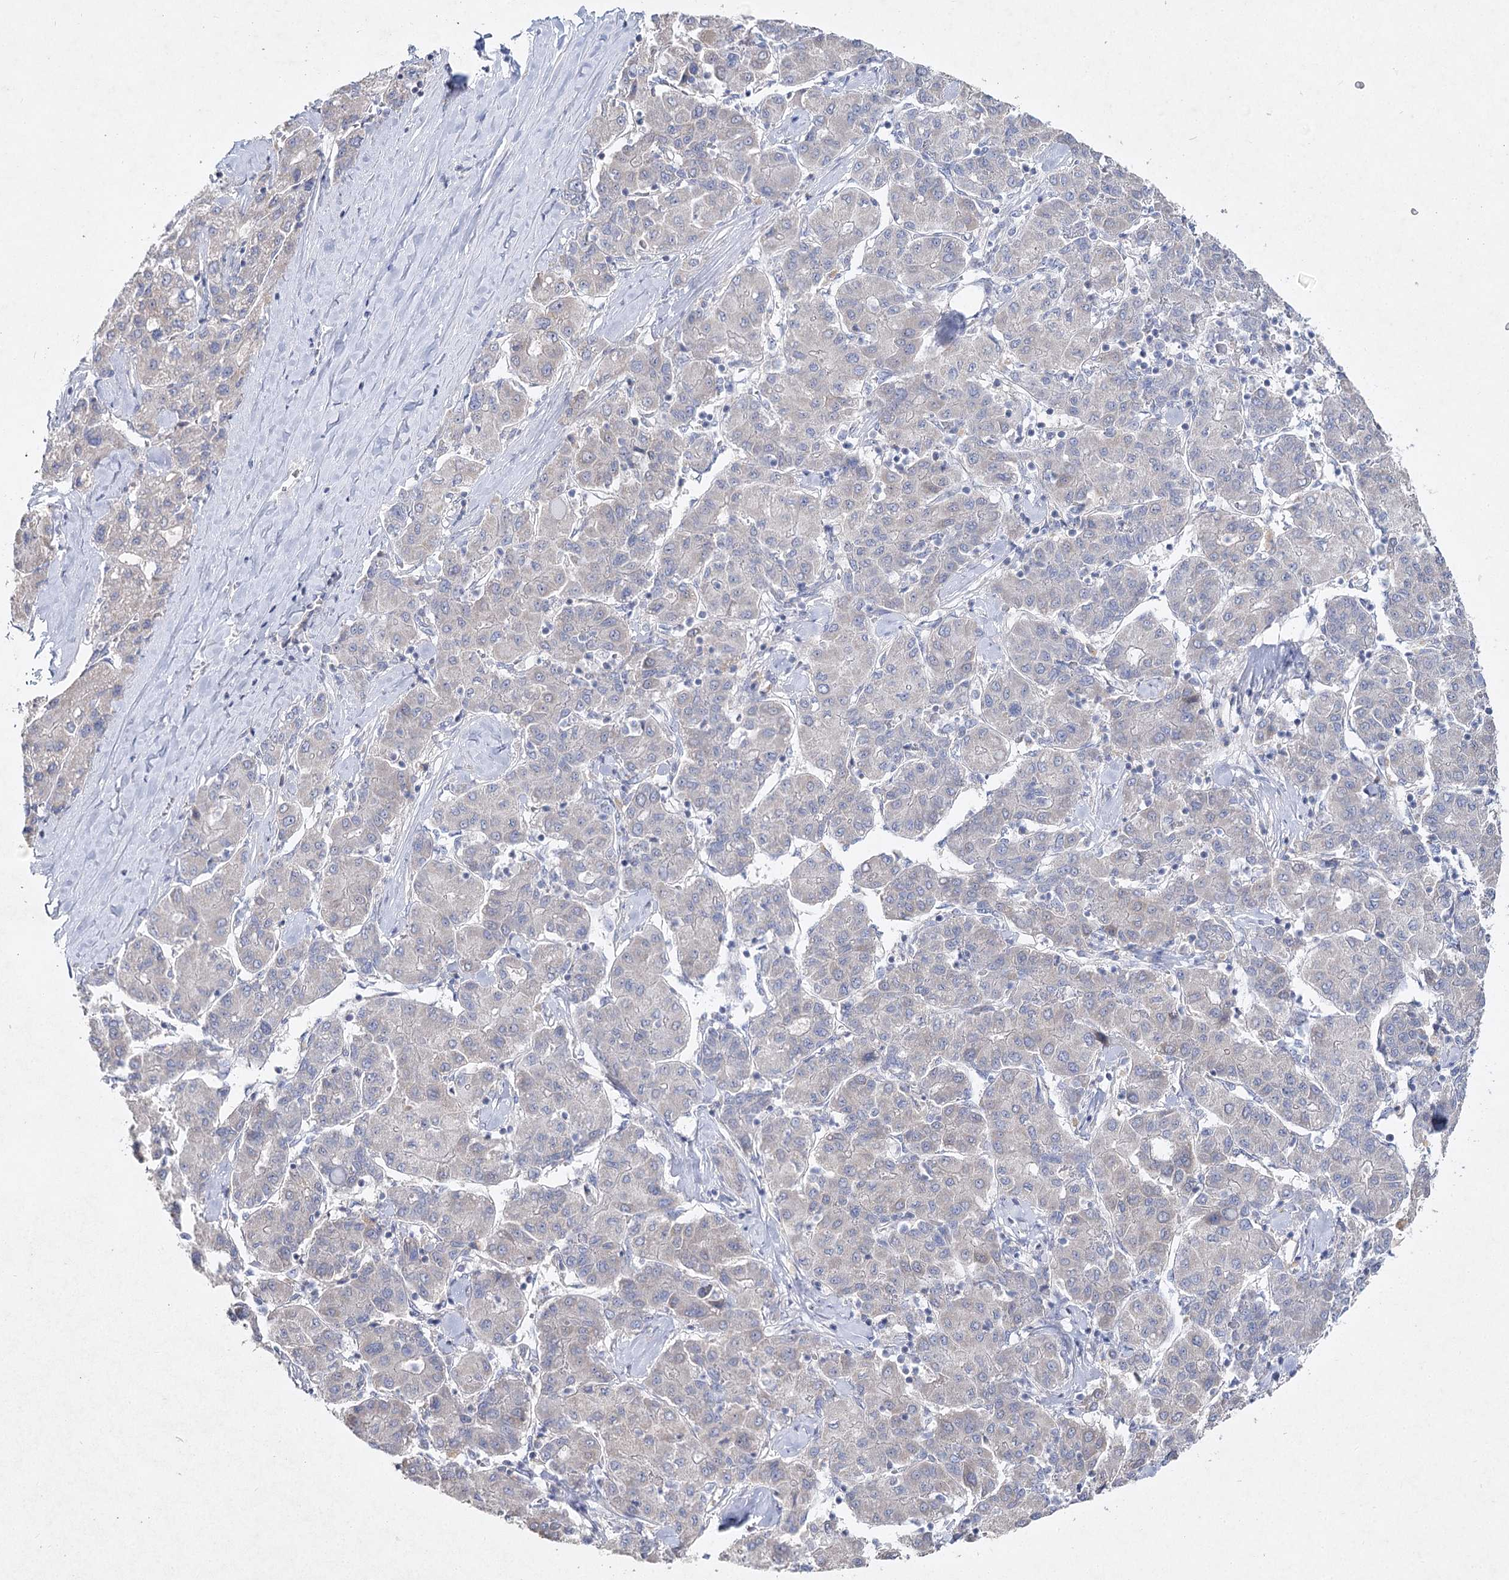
{"staining": {"intensity": "negative", "quantity": "none", "location": "none"}, "tissue": "liver cancer", "cell_type": "Tumor cells", "image_type": "cancer", "snomed": [{"axis": "morphology", "description": "Carcinoma, Hepatocellular, NOS"}, {"axis": "topography", "description": "Liver"}], "caption": "This is an immunohistochemistry (IHC) micrograph of liver cancer. There is no expression in tumor cells.", "gene": "TMEM187", "patient": {"sex": "male", "age": 65}}